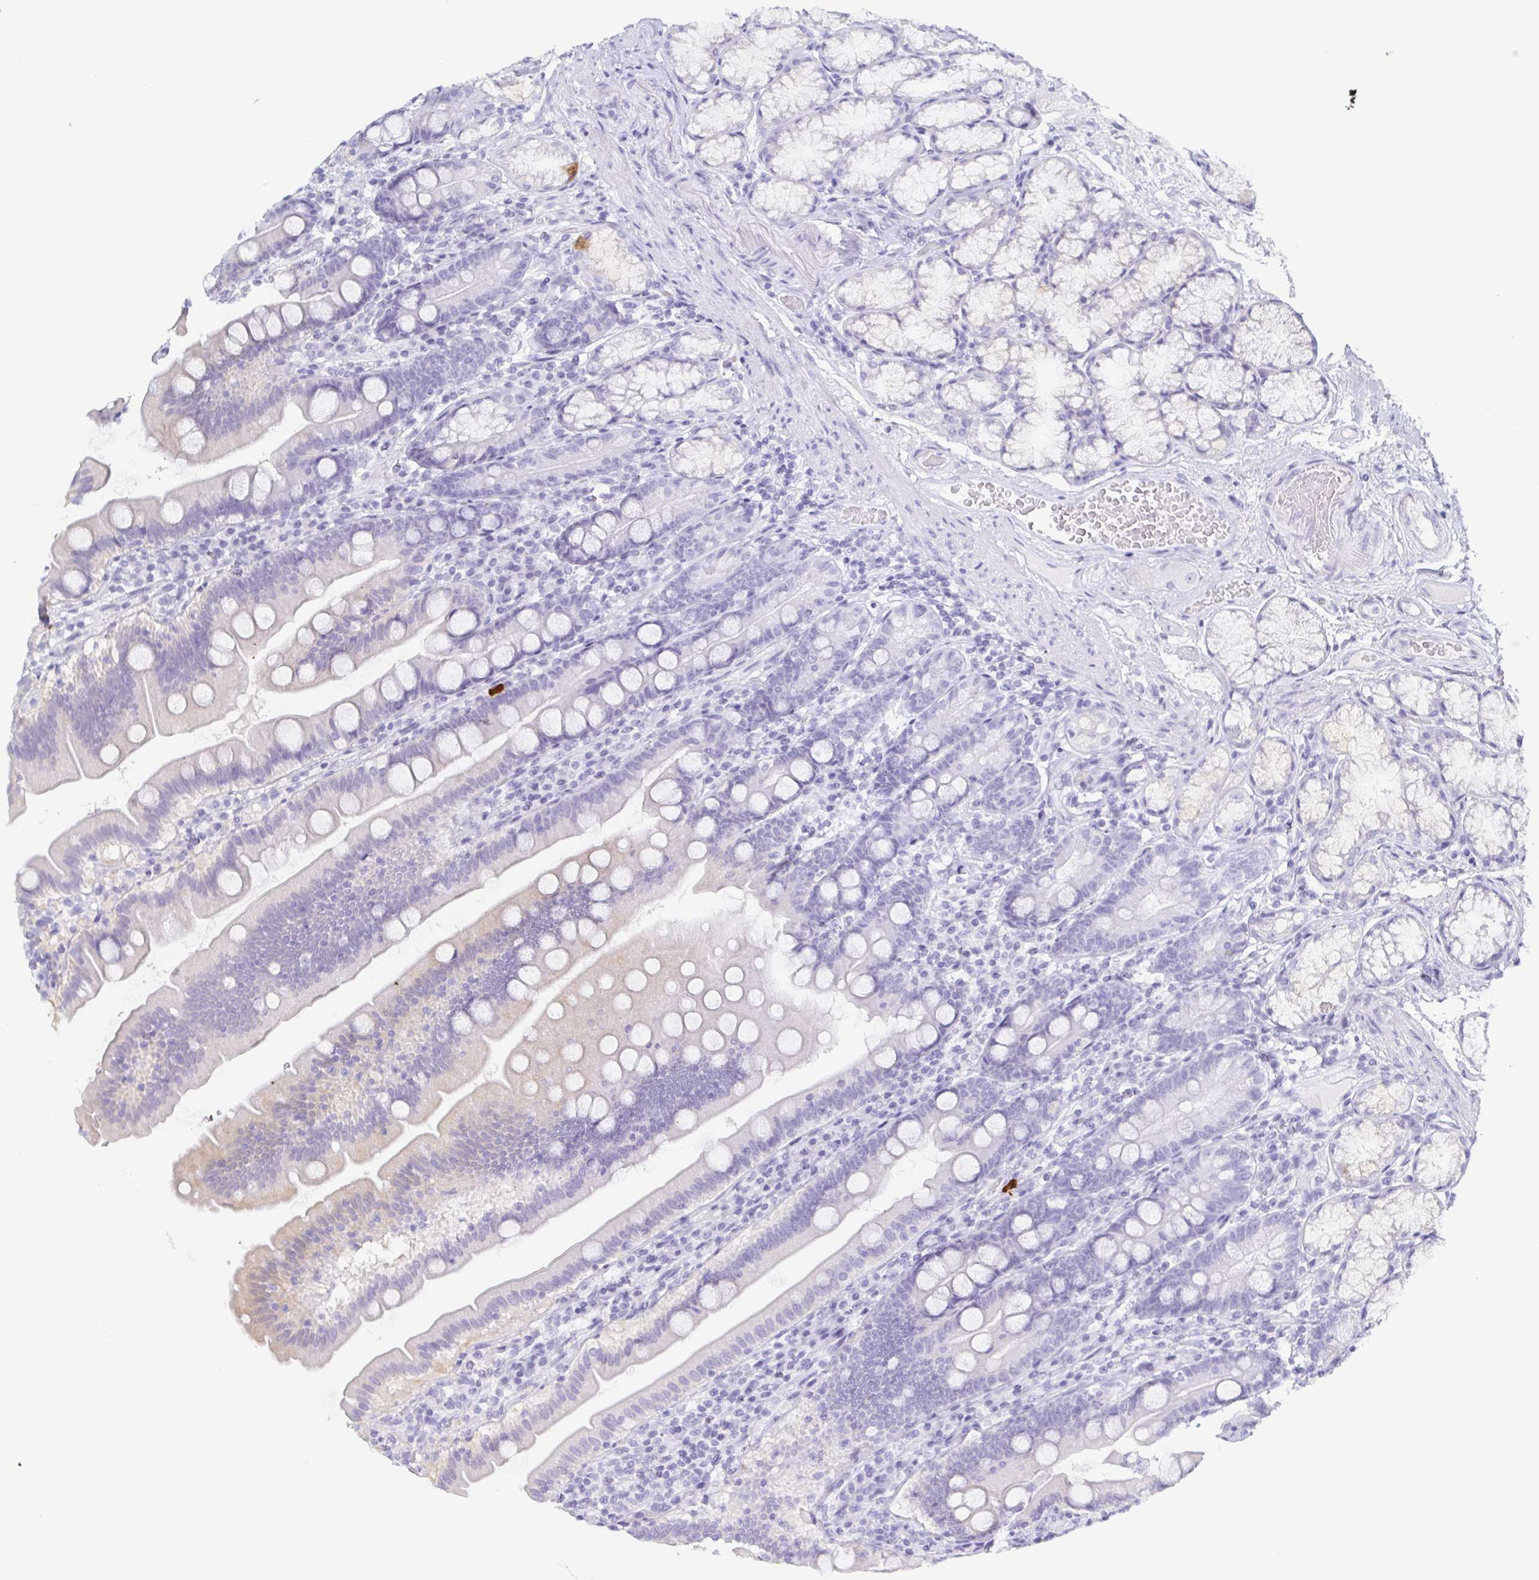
{"staining": {"intensity": "weak", "quantity": "<25%", "location": "cytoplasmic/membranous"}, "tissue": "duodenum", "cell_type": "Glandular cells", "image_type": "normal", "snomed": [{"axis": "morphology", "description": "Normal tissue, NOS"}, {"axis": "topography", "description": "Duodenum"}], "caption": "The photomicrograph exhibits no staining of glandular cells in unremarkable duodenum.", "gene": "ZG16B", "patient": {"sex": "female", "age": 67}}